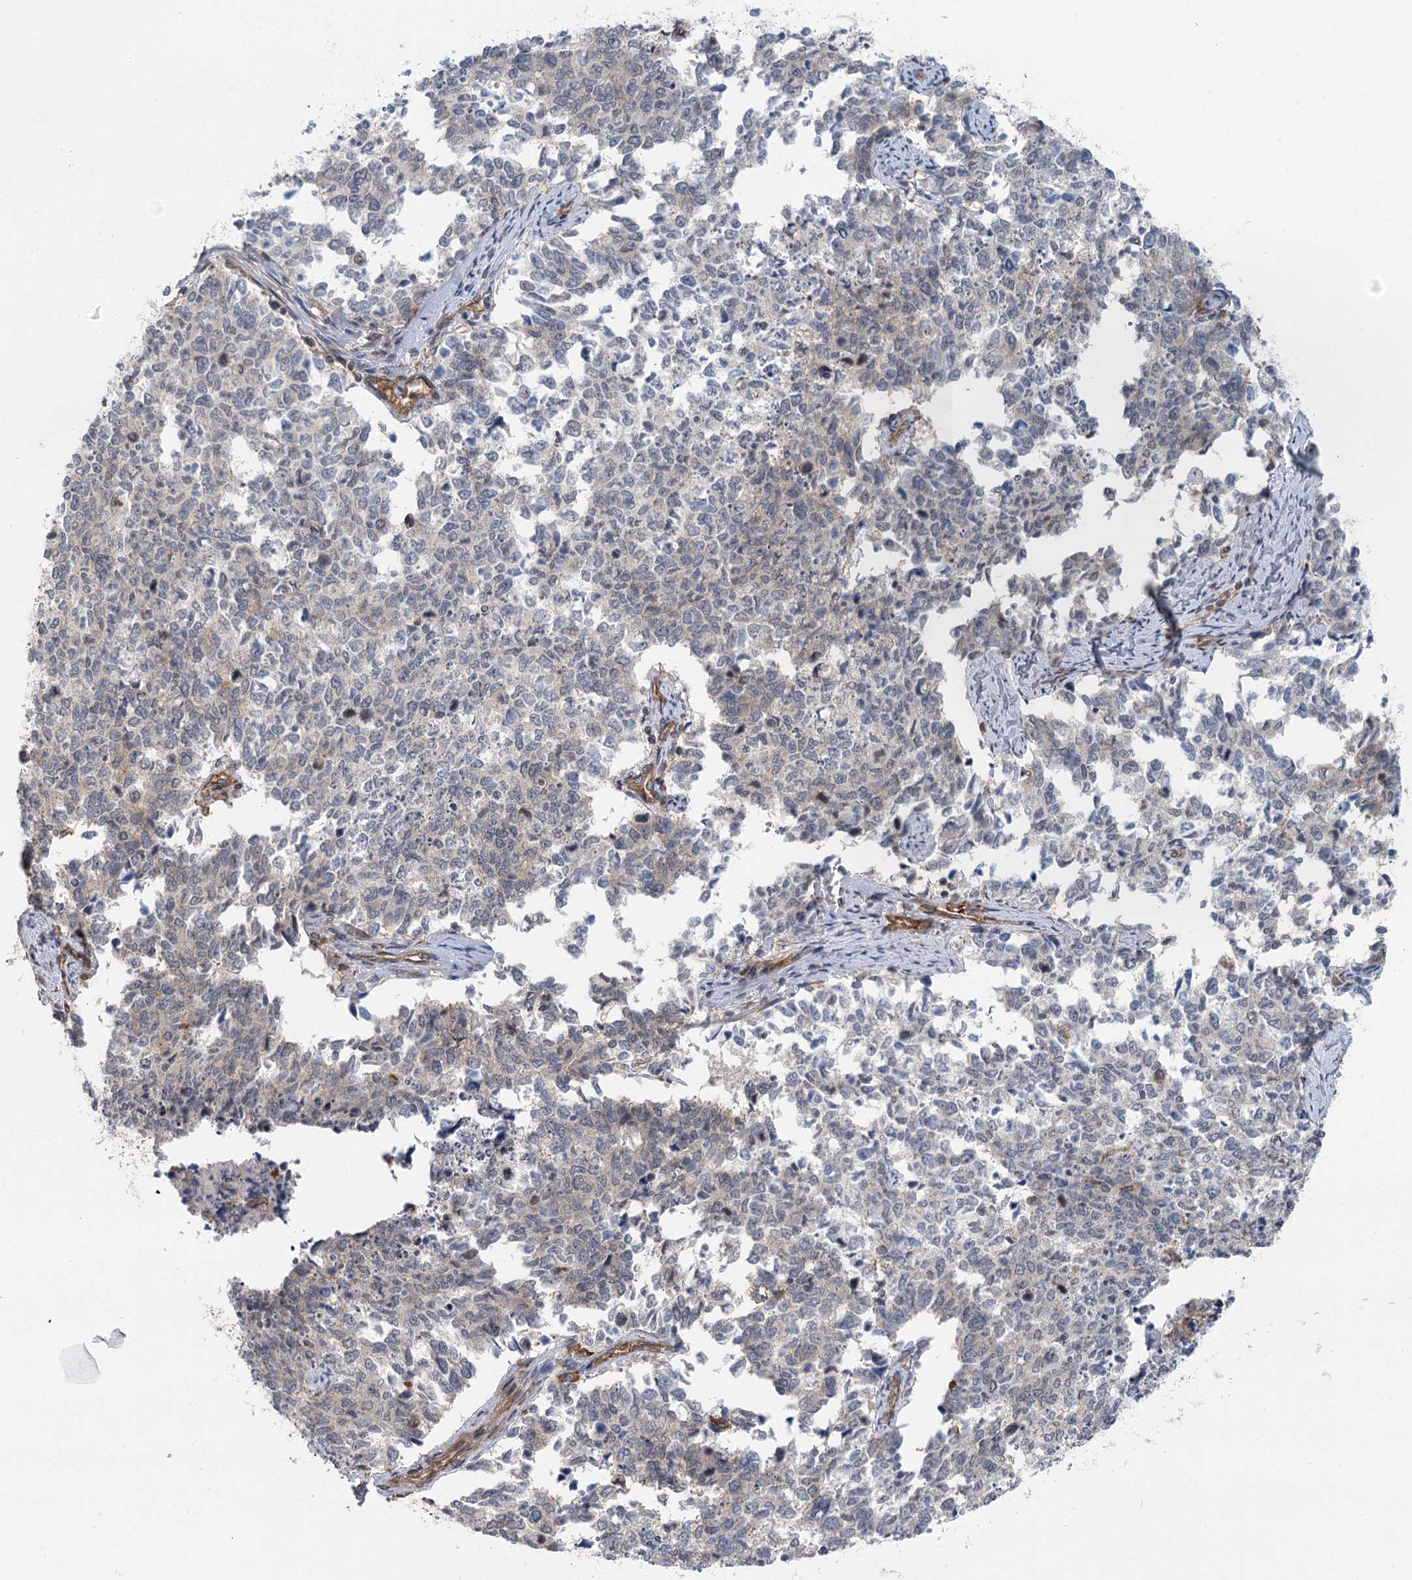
{"staining": {"intensity": "negative", "quantity": "none", "location": "none"}, "tissue": "cervical cancer", "cell_type": "Tumor cells", "image_type": "cancer", "snomed": [{"axis": "morphology", "description": "Squamous cell carcinoma, NOS"}, {"axis": "topography", "description": "Cervix"}], "caption": "Immunohistochemical staining of human cervical squamous cell carcinoma reveals no significant positivity in tumor cells.", "gene": "IQSEC1", "patient": {"sex": "female", "age": 63}}